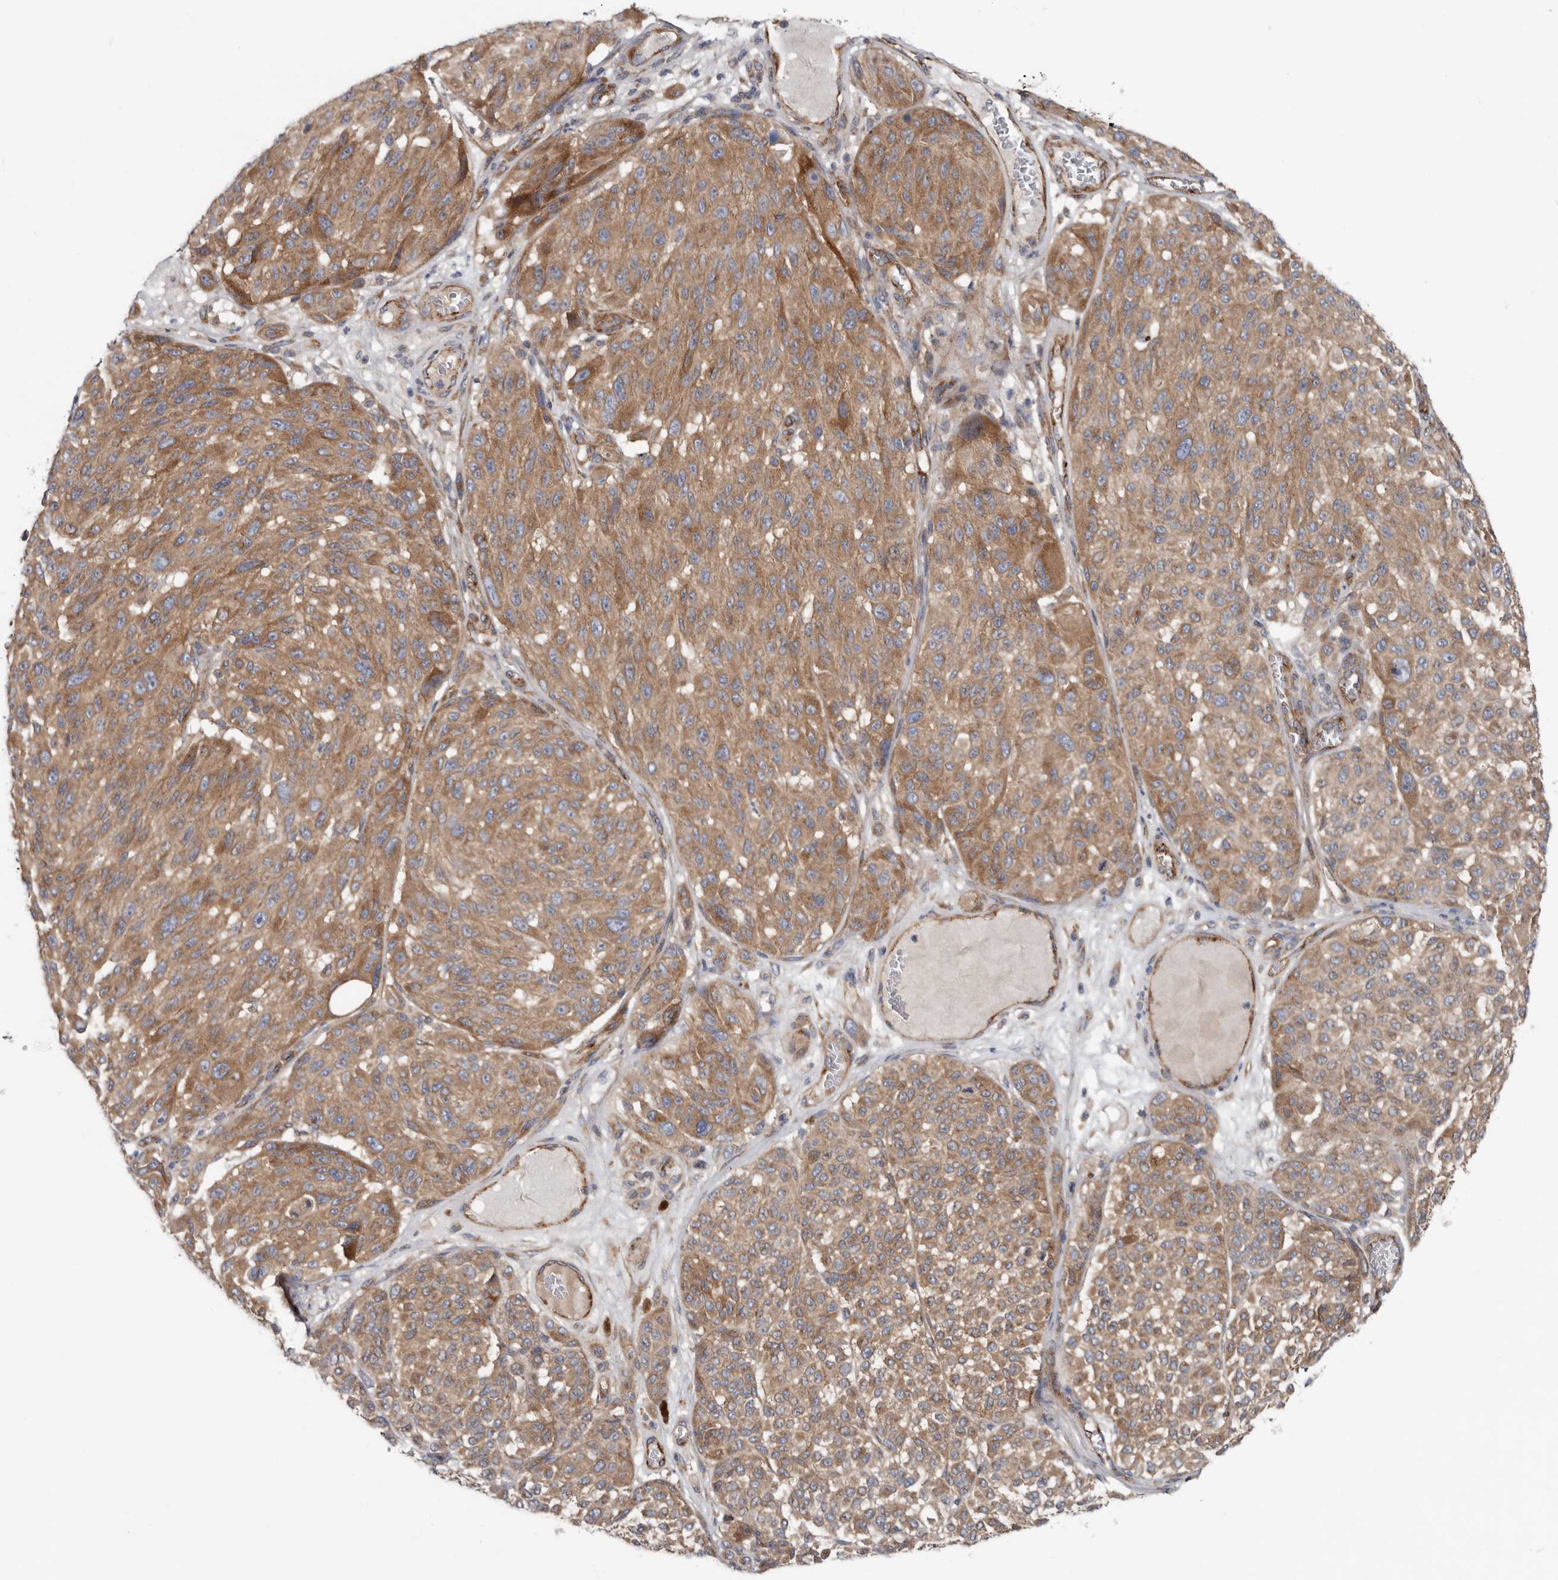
{"staining": {"intensity": "moderate", "quantity": ">75%", "location": "cytoplasmic/membranous"}, "tissue": "melanoma", "cell_type": "Tumor cells", "image_type": "cancer", "snomed": [{"axis": "morphology", "description": "Malignant melanoma, NOS"}, {"axis": "topography", "description": "Skin"}], "caption": "Immunohistochemistry of melanoma reveals medium levels of moderate cytoplasmic/membranous positivity in approximately >75% of tumor cells. The staining was performed using DAB (3,3'-diaminobenzidine), with brown indicating positive protein expression. Nuclei are stained blue with hematoxylin.", "gene": "LUZP1", "patient": {"sex": "male", "age": 83}}